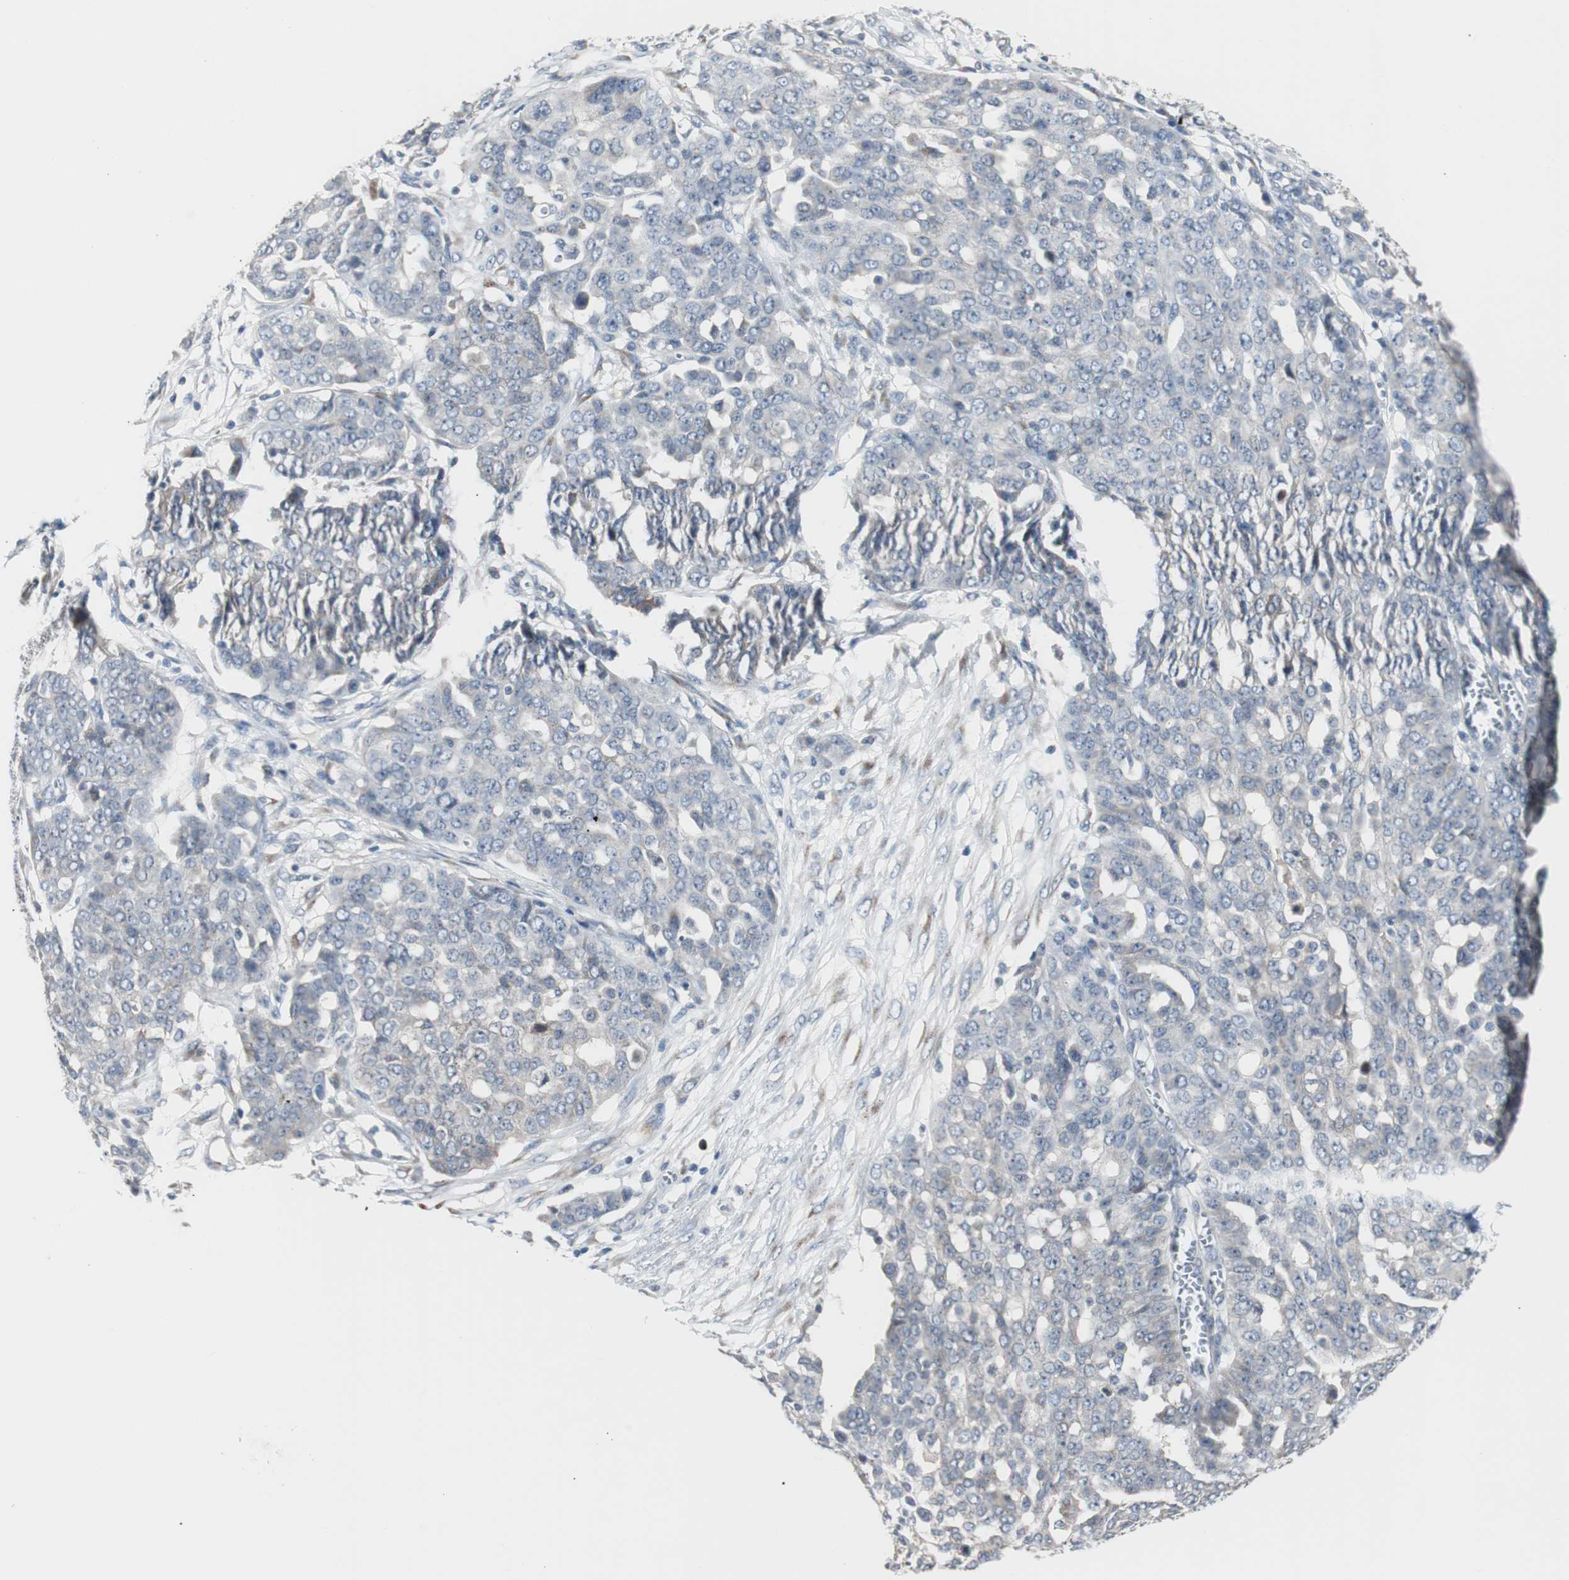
{"staining": {"intensity": "negative", "quantity": "none", "location": "none"}, "tissue": "ovarian cancer", "cell_type": "Tumor cells", "image_type": "cancer", "snomed": [{"axis": "morphology", "description": "Cystadenocarcinoma, serous, NOS"}, {"axis": "topography", "description": "Soft tissue"}, {"axis": "topography", "description": "Ovary"}], "caption": "Serous cystadenocarcinoma (ovarian) was stained to show a protein in brown. There is no significant positivity in tumor cells.", "gene": "SOX30", "patient": {"sex": "female", "age": 57}}